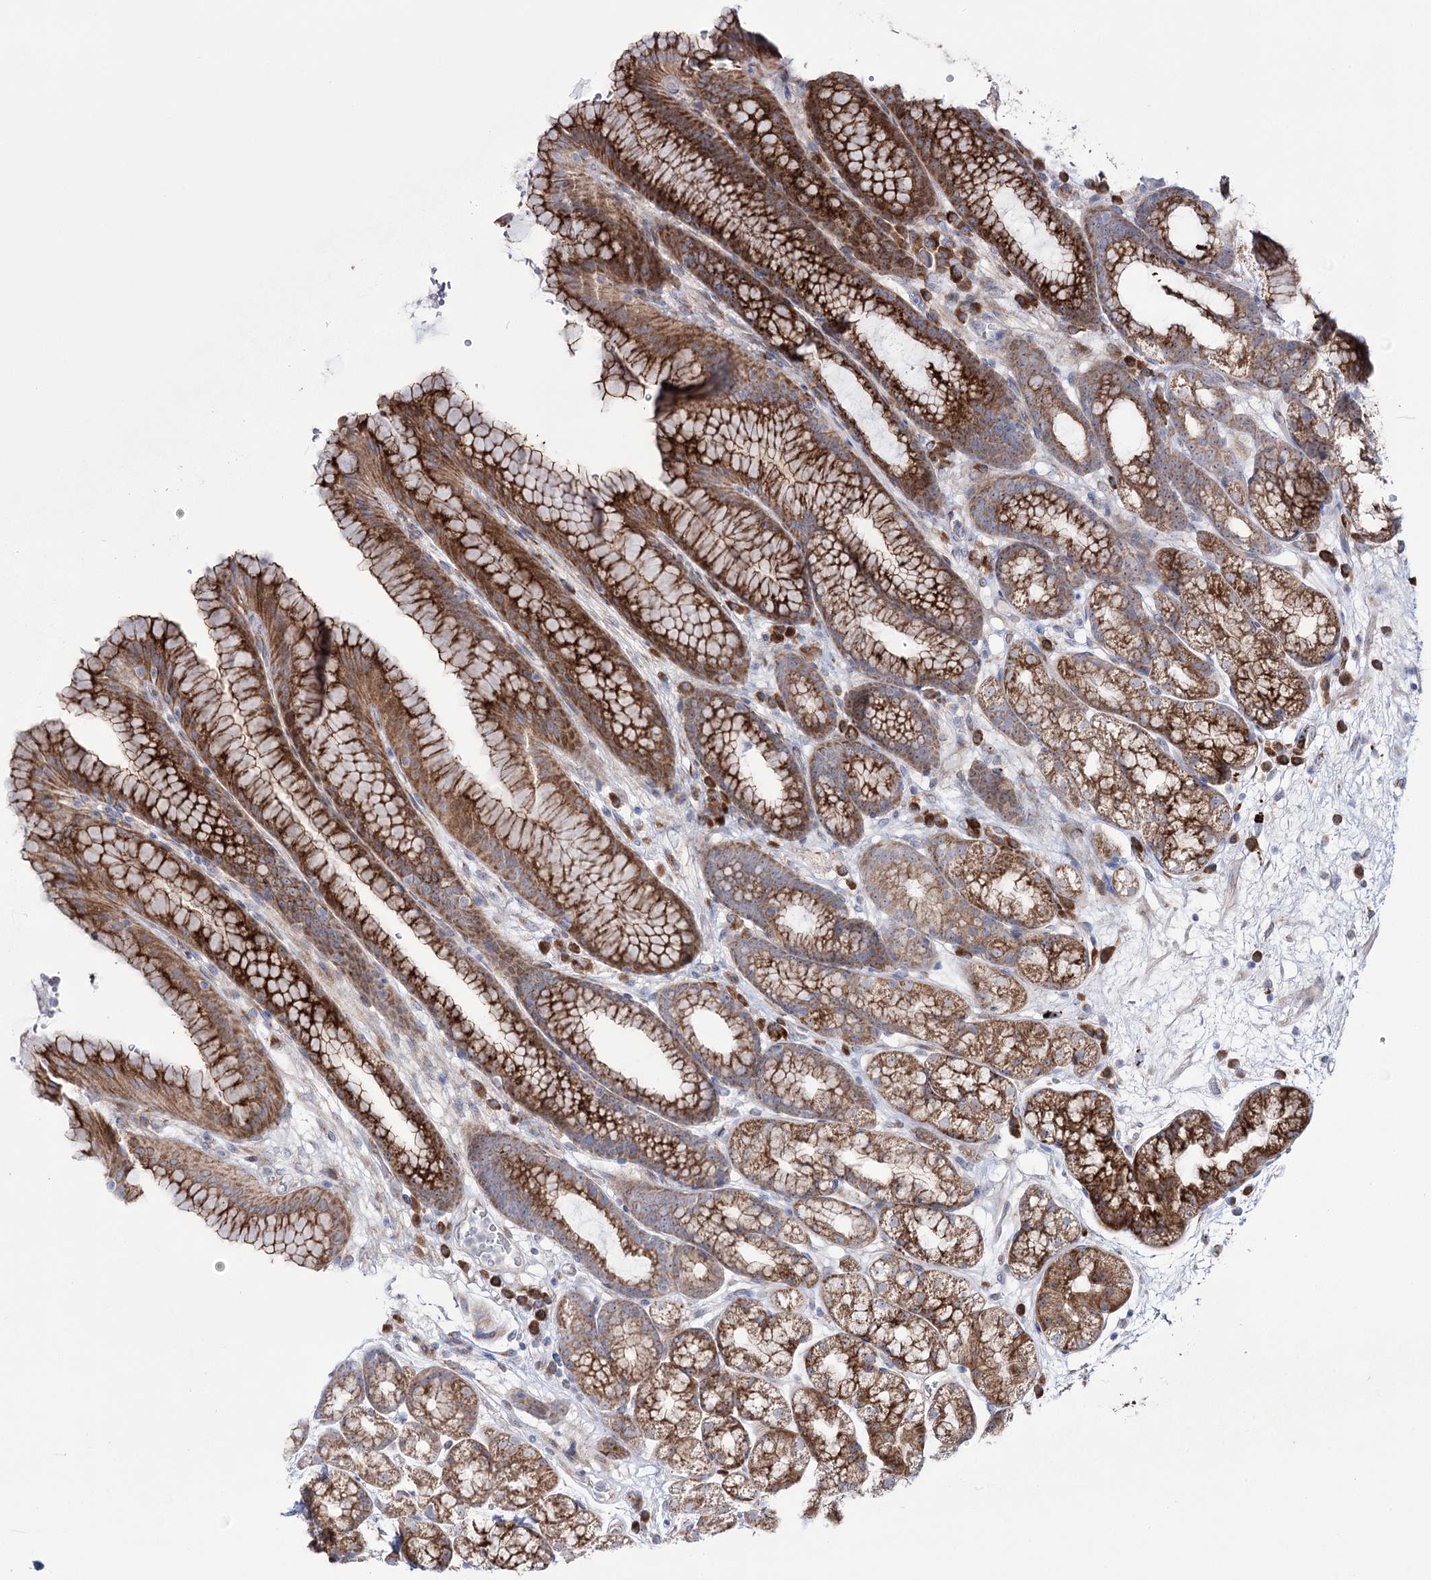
{"staining": {"intensity": "strong", "quantity": ">75%", "location": "cytoplasmic/membranous"}, "tissue": "stomach", "cell_type": "Glandular cells", "image_type": "normal", "snomed": [{"axis": "morphology", "description": "Normal tissue, NOS"}, {"axis": "morphology", "description": "Adenocarcinoma, NOS"}, {"axis": "topography", "description": "Stomach"}], "caption": "A brown stain shows strong cytoplasmic/membranous positivity of a protein in glandular cells of normal human stomach.", "gene": "METTL5", "patient": {"sex": "male", "age": 57}}